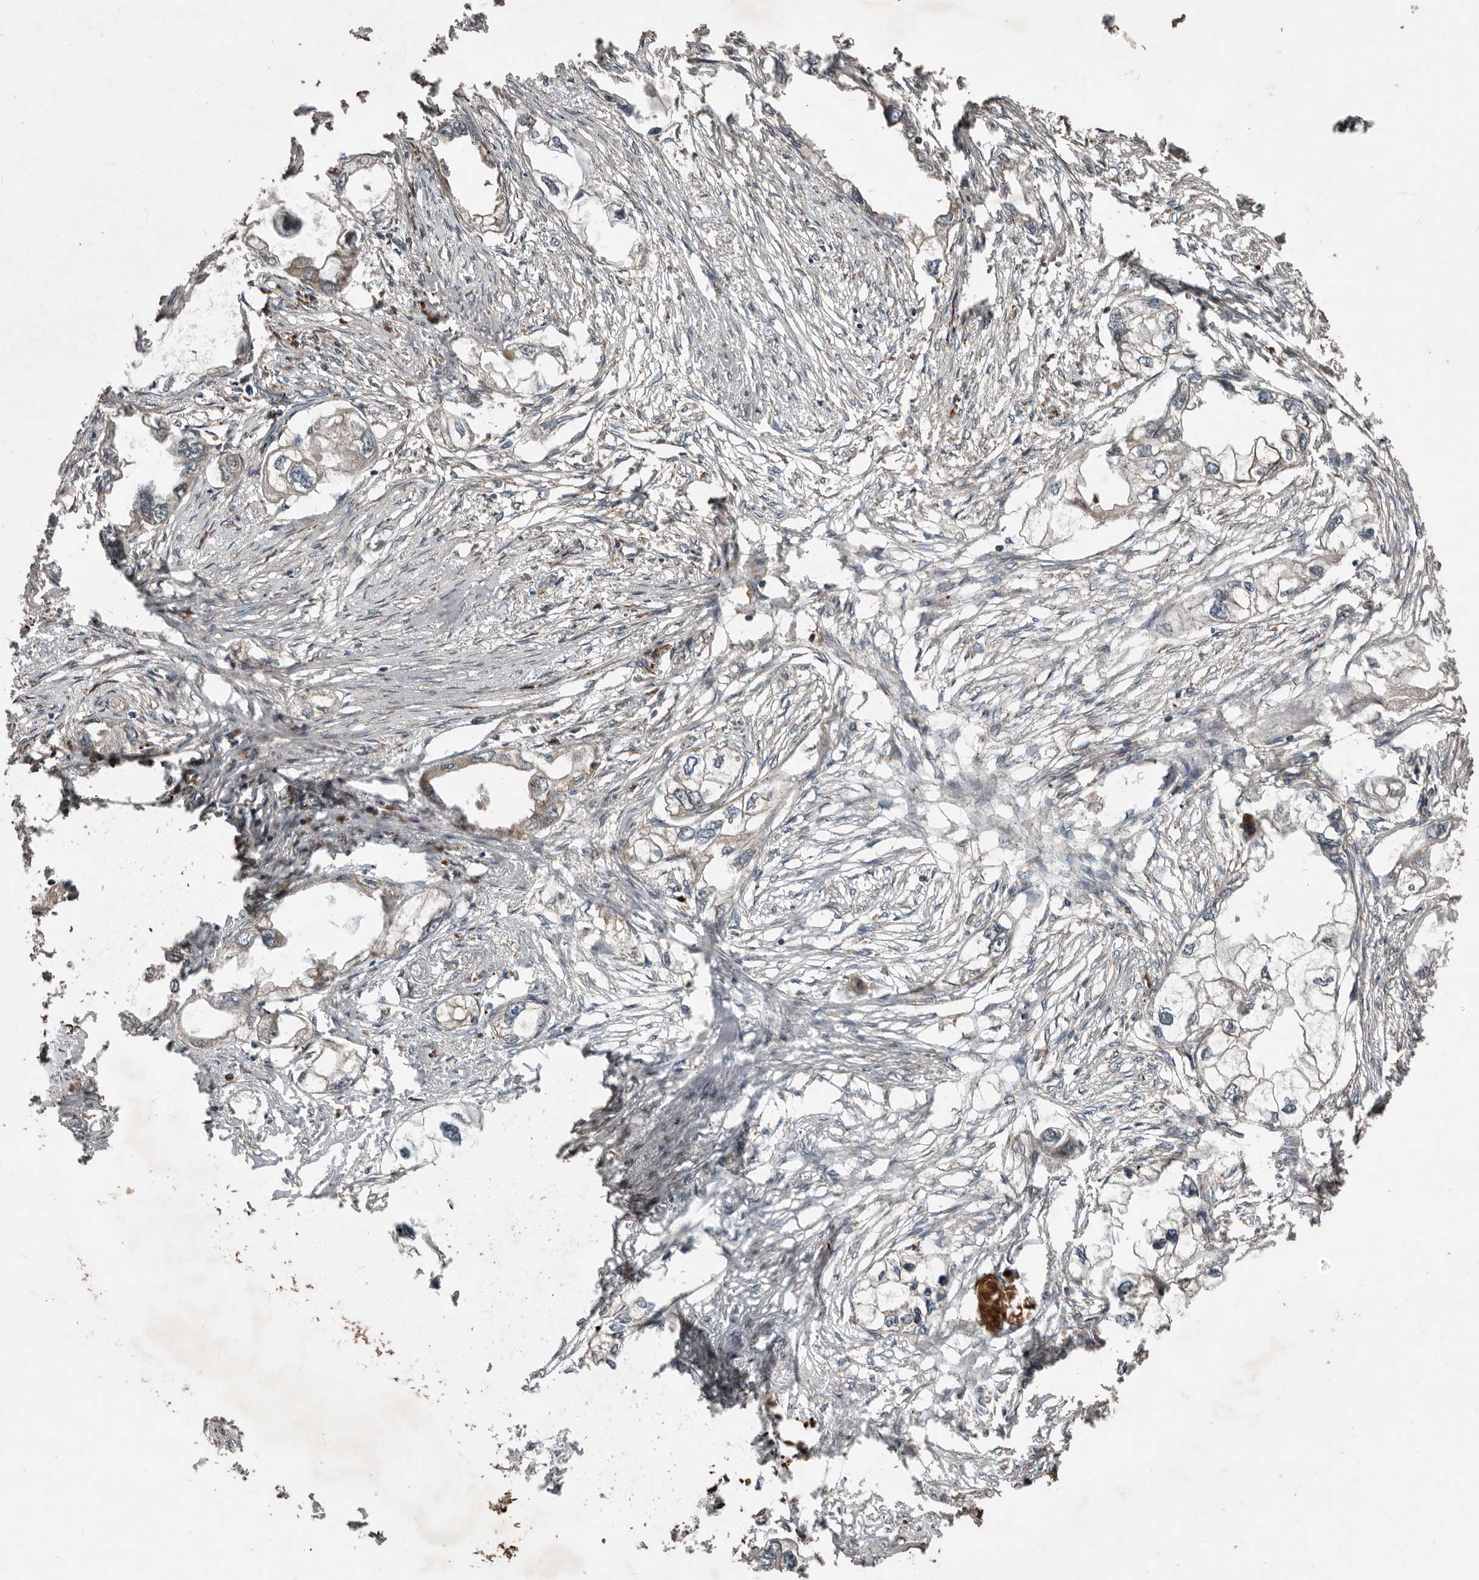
{"staining": {"intensity": "weak", "quantity": "<25%", "location": "cytoplasmic/membranous"}, "tissue": "endometrial cancer", "cell_type": "Tumor cells", "image_type": "cancer", "snomed": [{"axis": "morphology", "description": "Adenocarcinoma, NOS"}, {"axis": "morphology", "description": "Adenocarcinoma, metastatic, NOS"}, {"axis": "topography", "description": "Adipose tissue"}, {"axis": "topography", "description": "Endometrium"}], "caption": "DAB immunohistochemical staining of endometrial cancer (adenocarcinoma) shows no significant staining in tumor cells.", "gene": "RNF207", "patient": {"sex": "female", "age": 67}}